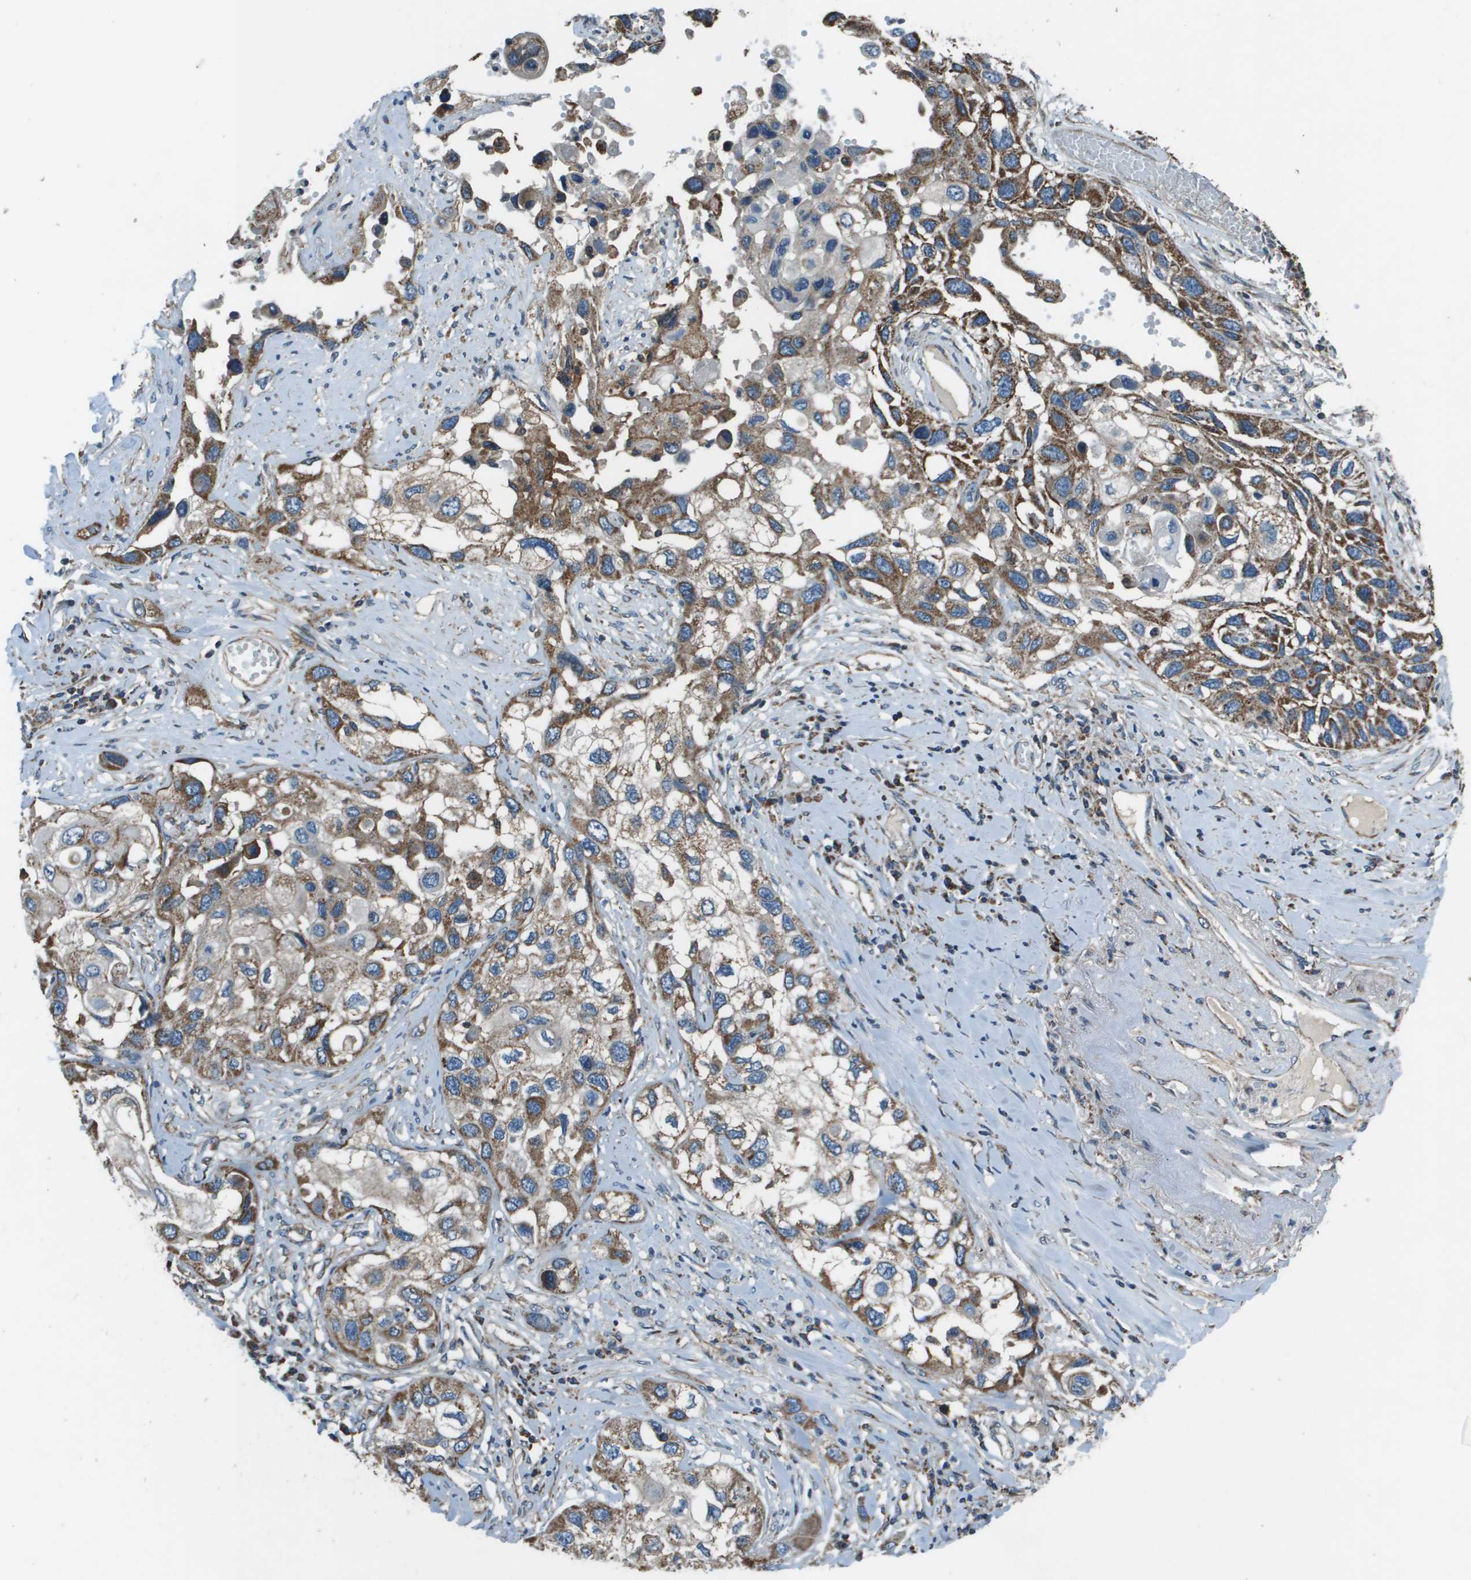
{"staining": {"intensity": "moderate", "quantity": ">75%", "location": "cytoplasmic/membranous"}, "tissue": "lung cancer", "cell_type": "Tumor cells", "image_type": "cancer", "snomed": [{"axis": "morphology", "description": "Squamous cell carcinoma, NOS"}, {"axis": "topography", "description": "Lung"}], "caption": "The micrograph displays a brown stain indicating the presence of a protein in the cytoplasmic/membranous of tumor cells in squamous cell carcinoma (lung).", "gene": "TMEM51", "patient": {"sex": "male", "age": 71}}